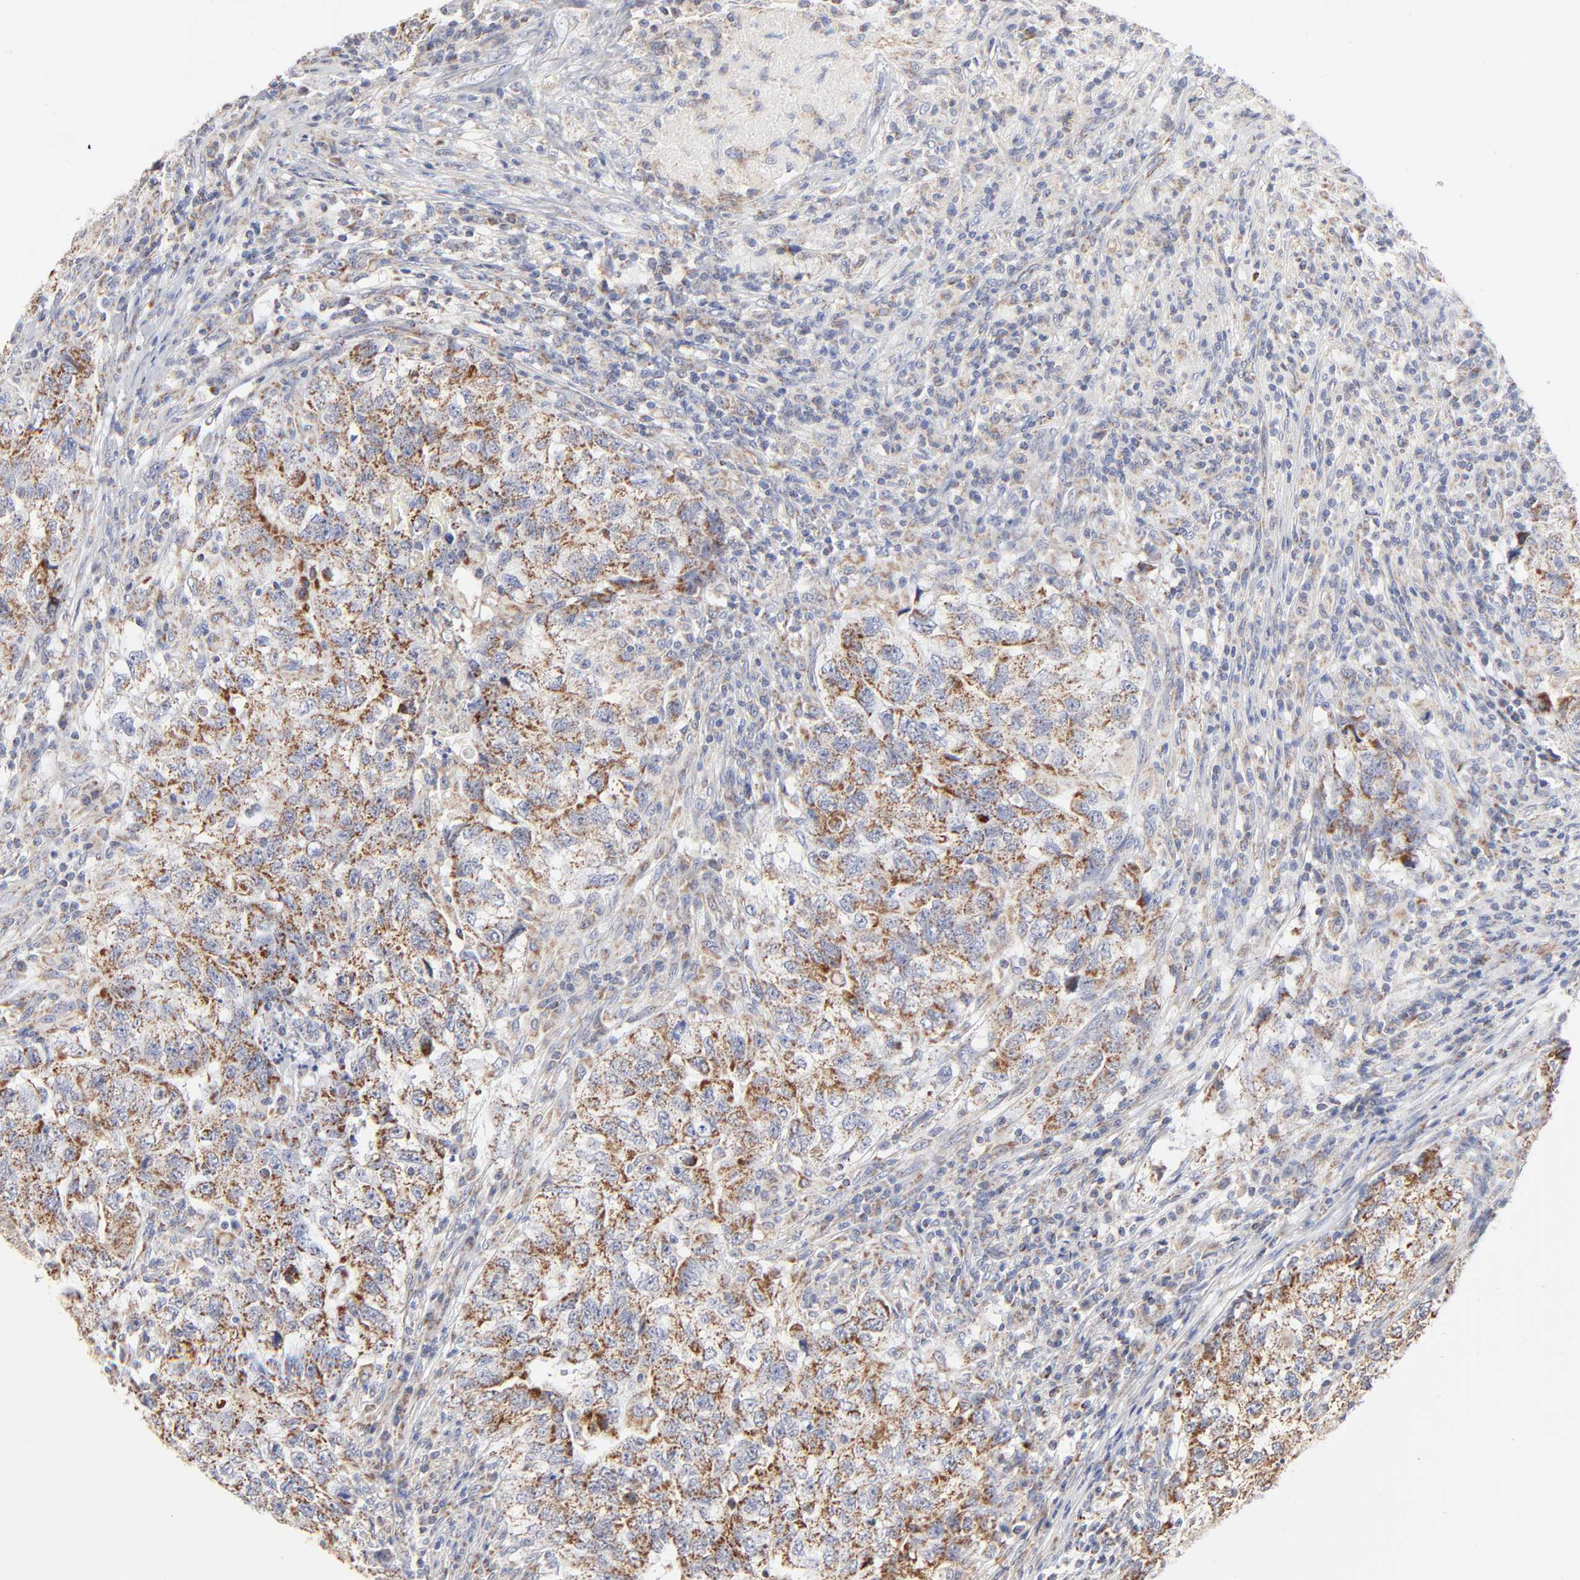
{"staining": {"intensity": "moderate", "quantity": ">75%", "location": "cytoplasmic/membranous"}, "tissue": "testis cancer", "cell_type": "Tumor cells", "image_type": "cancer", "snomed": [{"axis": "morphology", "description": "Carcinoma, Embryonal, NOS"}, {"axis": "topography", "description": "Testis"}], "caption": "Brown immunohistochemical staining in human testis cancer exhibits moderate cytoplasmic/membranous expression in about >75% of tumor cells. (Brightfield microscopy of DAB IHC at high magnification).", "gene": "MRPL58", "patient": {"sex": "male", "age": 21}}